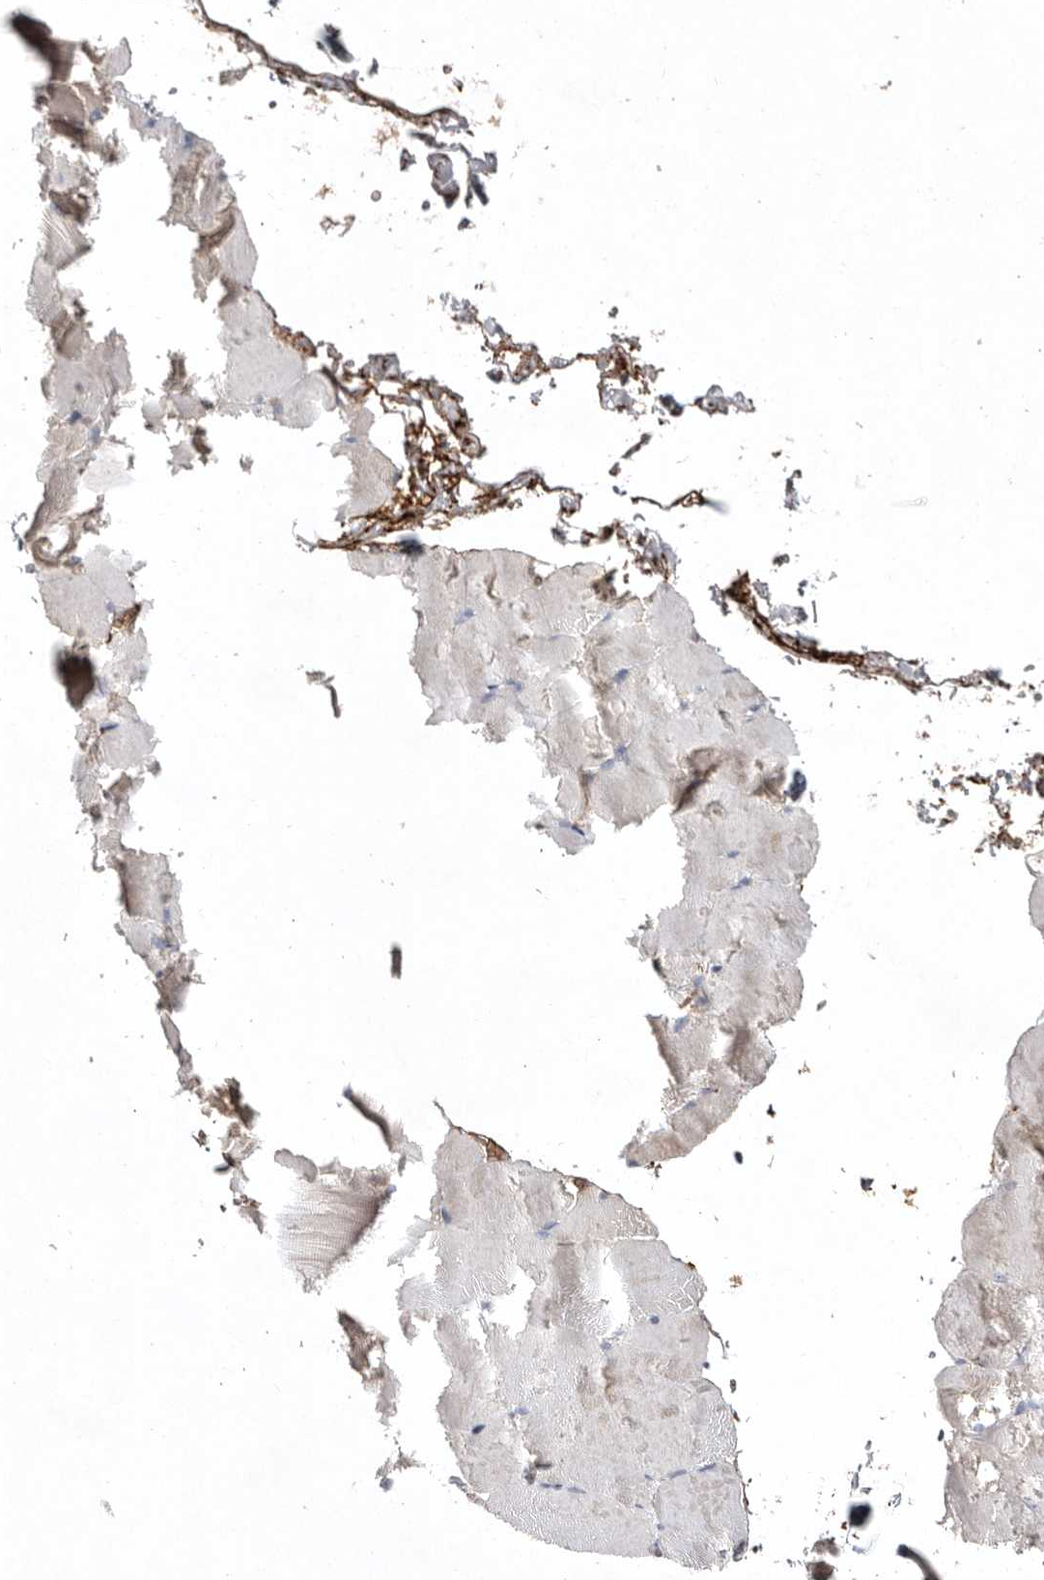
{"staining": {"intensity": "weak", "quantity": "<25%", "location": "cytoplasmic/membranous"}, "tissue": "skeletal muscle", "cell_type": "Myocytes", "image_type": "normal", "snomed": [{"axis": "morphology", "description": "Normal tissue, NOS"}, {"axis": "topography", "description": "Skeletal muscle"}, {"axis": "topography", "description": "Parathyroid gland"}], "caption": "Immunohistochemistry (IHC) image of normal skeletal muscle: skeletal muscle stained with DAB shows no significant protein staining in myocytes.", "gene": "TNFSF14", "patient": {"sex": "female", "age": 37}}